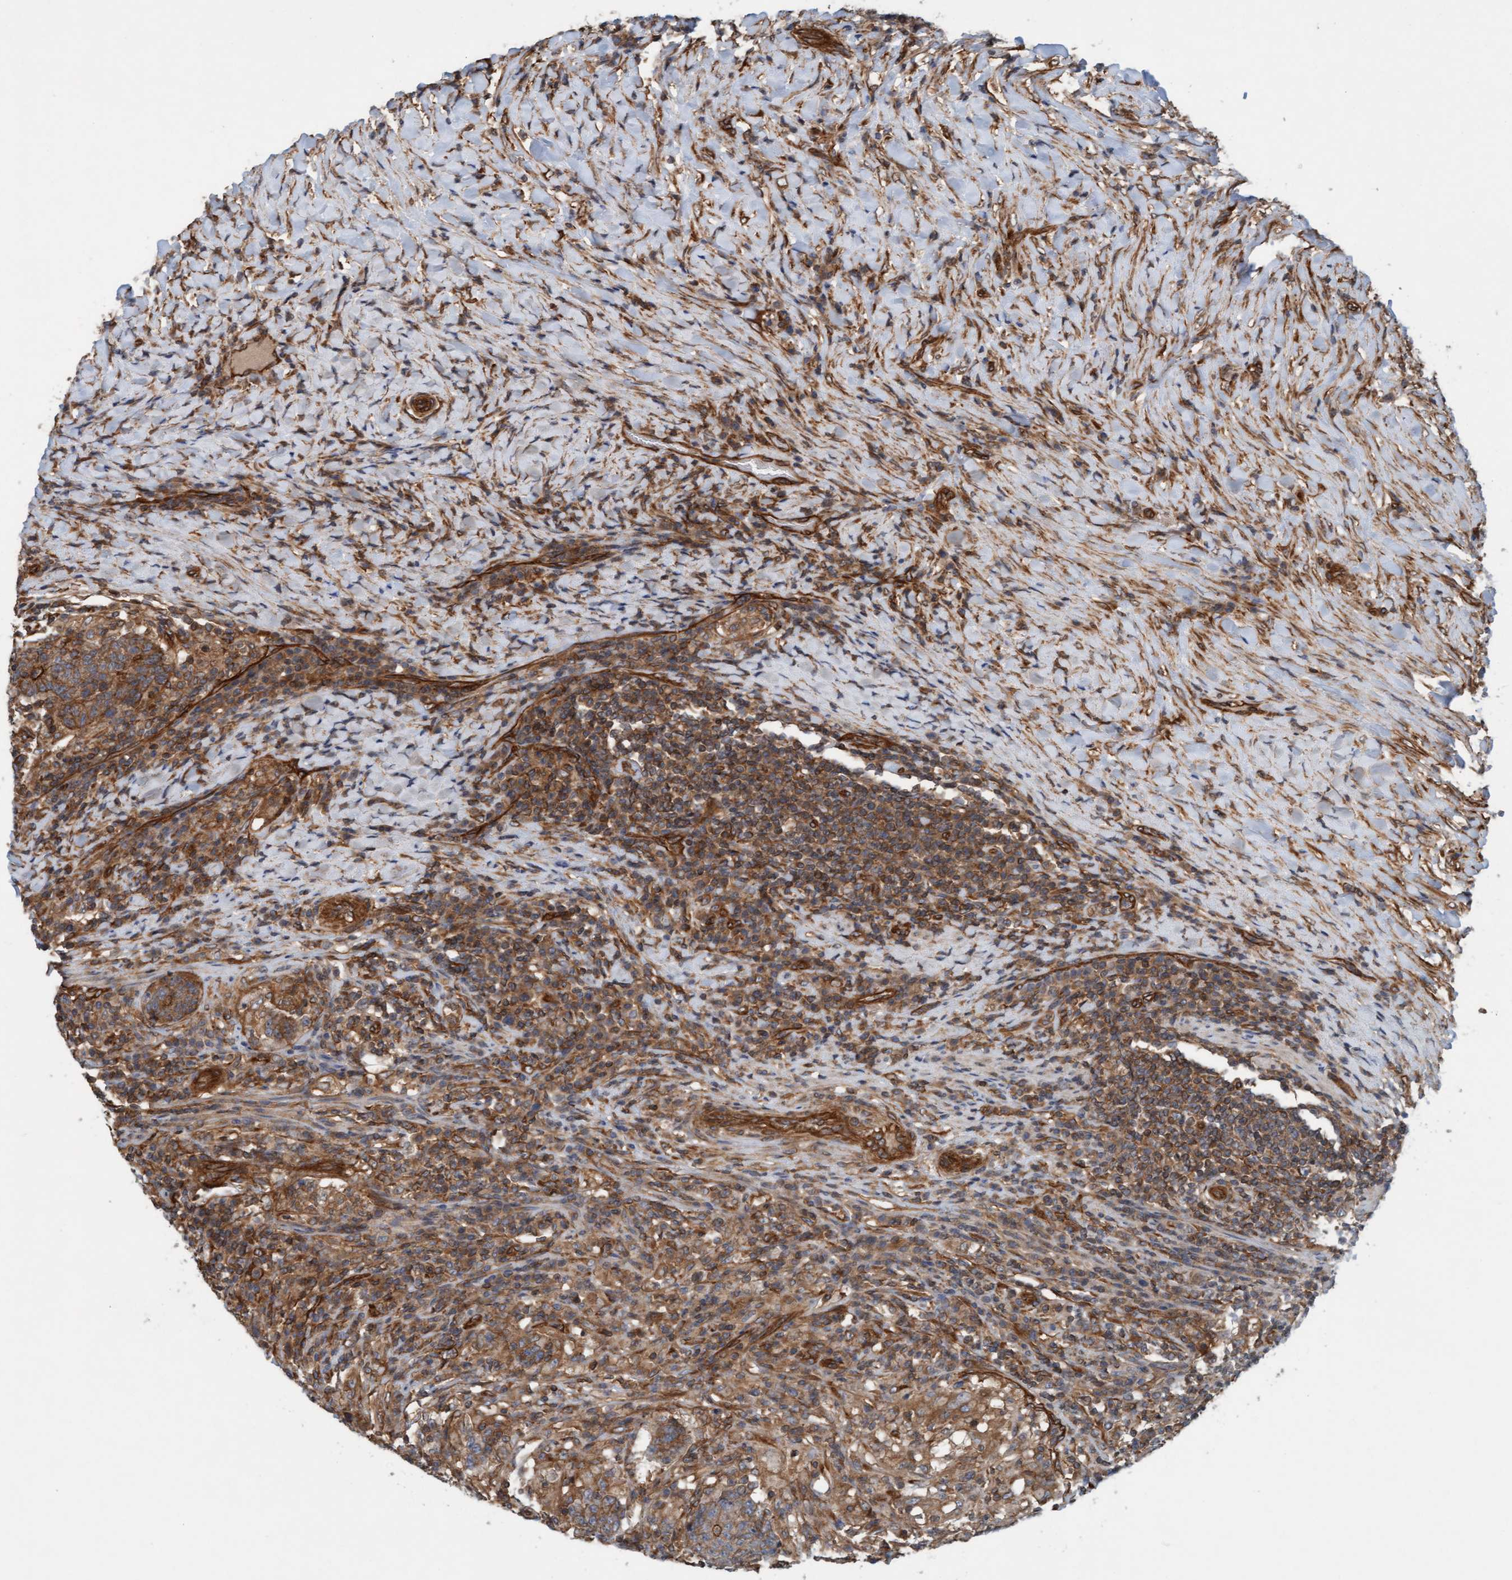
{"staining": {"intensity": "moderate", "quantity": ">75%", "location": "cytoplasmic/membranous"}, "tissue": "colorectal cancer", "cell_type": "Tumor cells", "image_type": "cancer", "snomed": [{"axis": "morphology", "description": "Normal tissue, NOS"}, {"axis": "morphology", "description": "Adenocarcinoma, NOS"}, {"axis": "topography", "description": "Colon"}], "caption": "This image demonstrates IHC staining of human colorectal cancer (adenocarcinoma), with medium moderate cytoplasmic/membranous positivity in about >75% of tumor cells.", "gene": "ERAL1", "patient": {"sex": "female", "age": 75}}